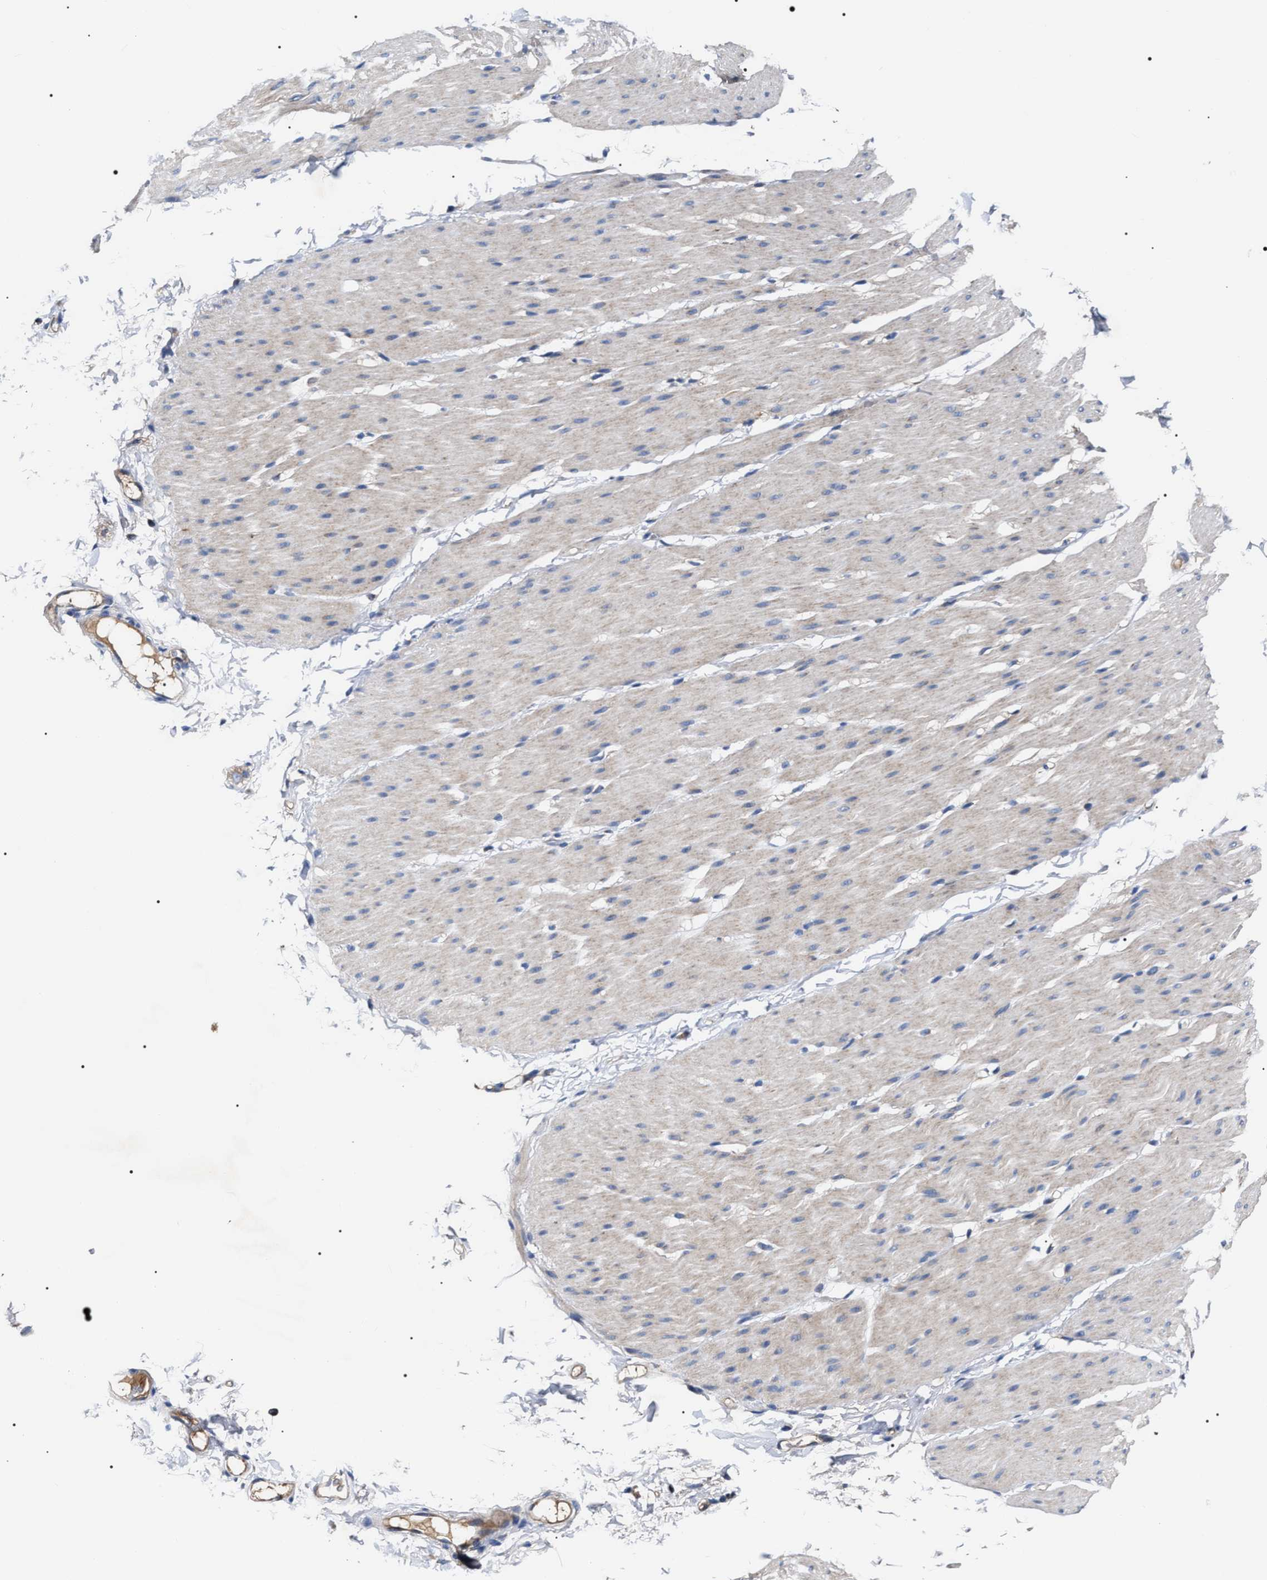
{"staining": {"intensity": "weak", "quantity": "<25%", "location": "cytoplasmic/membranous"}, "tissue": "smooth muscle", "cell_type": "Smooth muscle cells", "image_type": "normal", "snomed": [{"axis": "morphology", "description": "Normal tissue, NOS"}, {"axis": "topography", "description": "Smooth muscle"}, {"axis": "topography", "description": "Colon"}], "caption": "The histopathology image displays no staining of smooth muscle cells in benign smooth muscle.", "gene": "MACC1", "patient": {"sex": "male", "age": 67}}